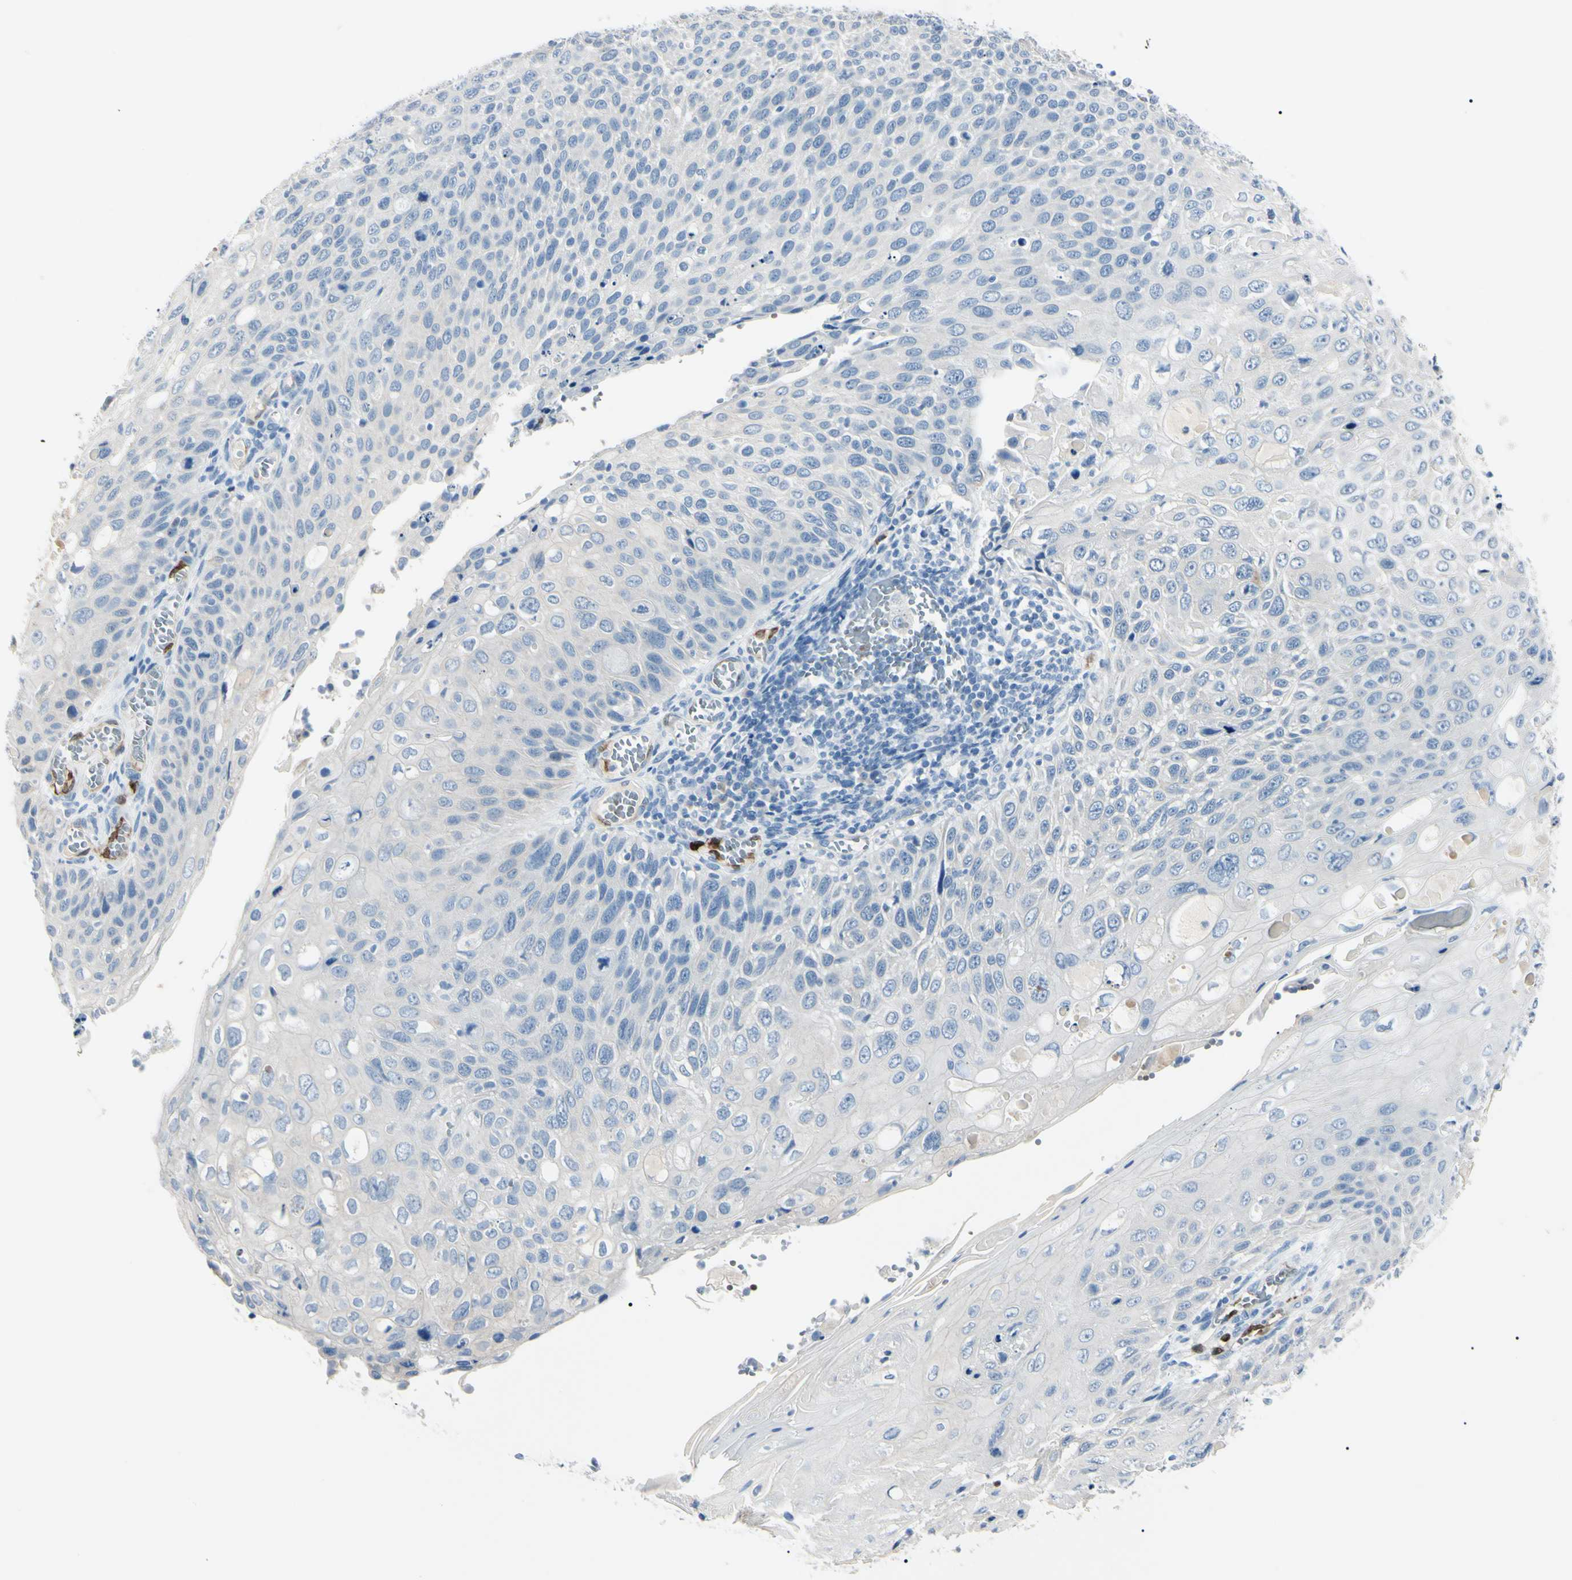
{"staining": {"intensity": "negative", "quantity": "none", "location": "none"}, "tissue": "cervical cancer", "cell_type": "Tumor cells", "image_type": "cancer", "snomed": [{"axis": "morphology", "description": "Squamous cell carcinoma, NOS"}, {"axis": "topography", "description": "Cervix"}], "caption": "The histopathology image demonstrates no staining of tumor cells in cervical cancer (squamous cell carcinoma).", "gene": "CA2", "patient": {"sex": "female", "age": 70}}